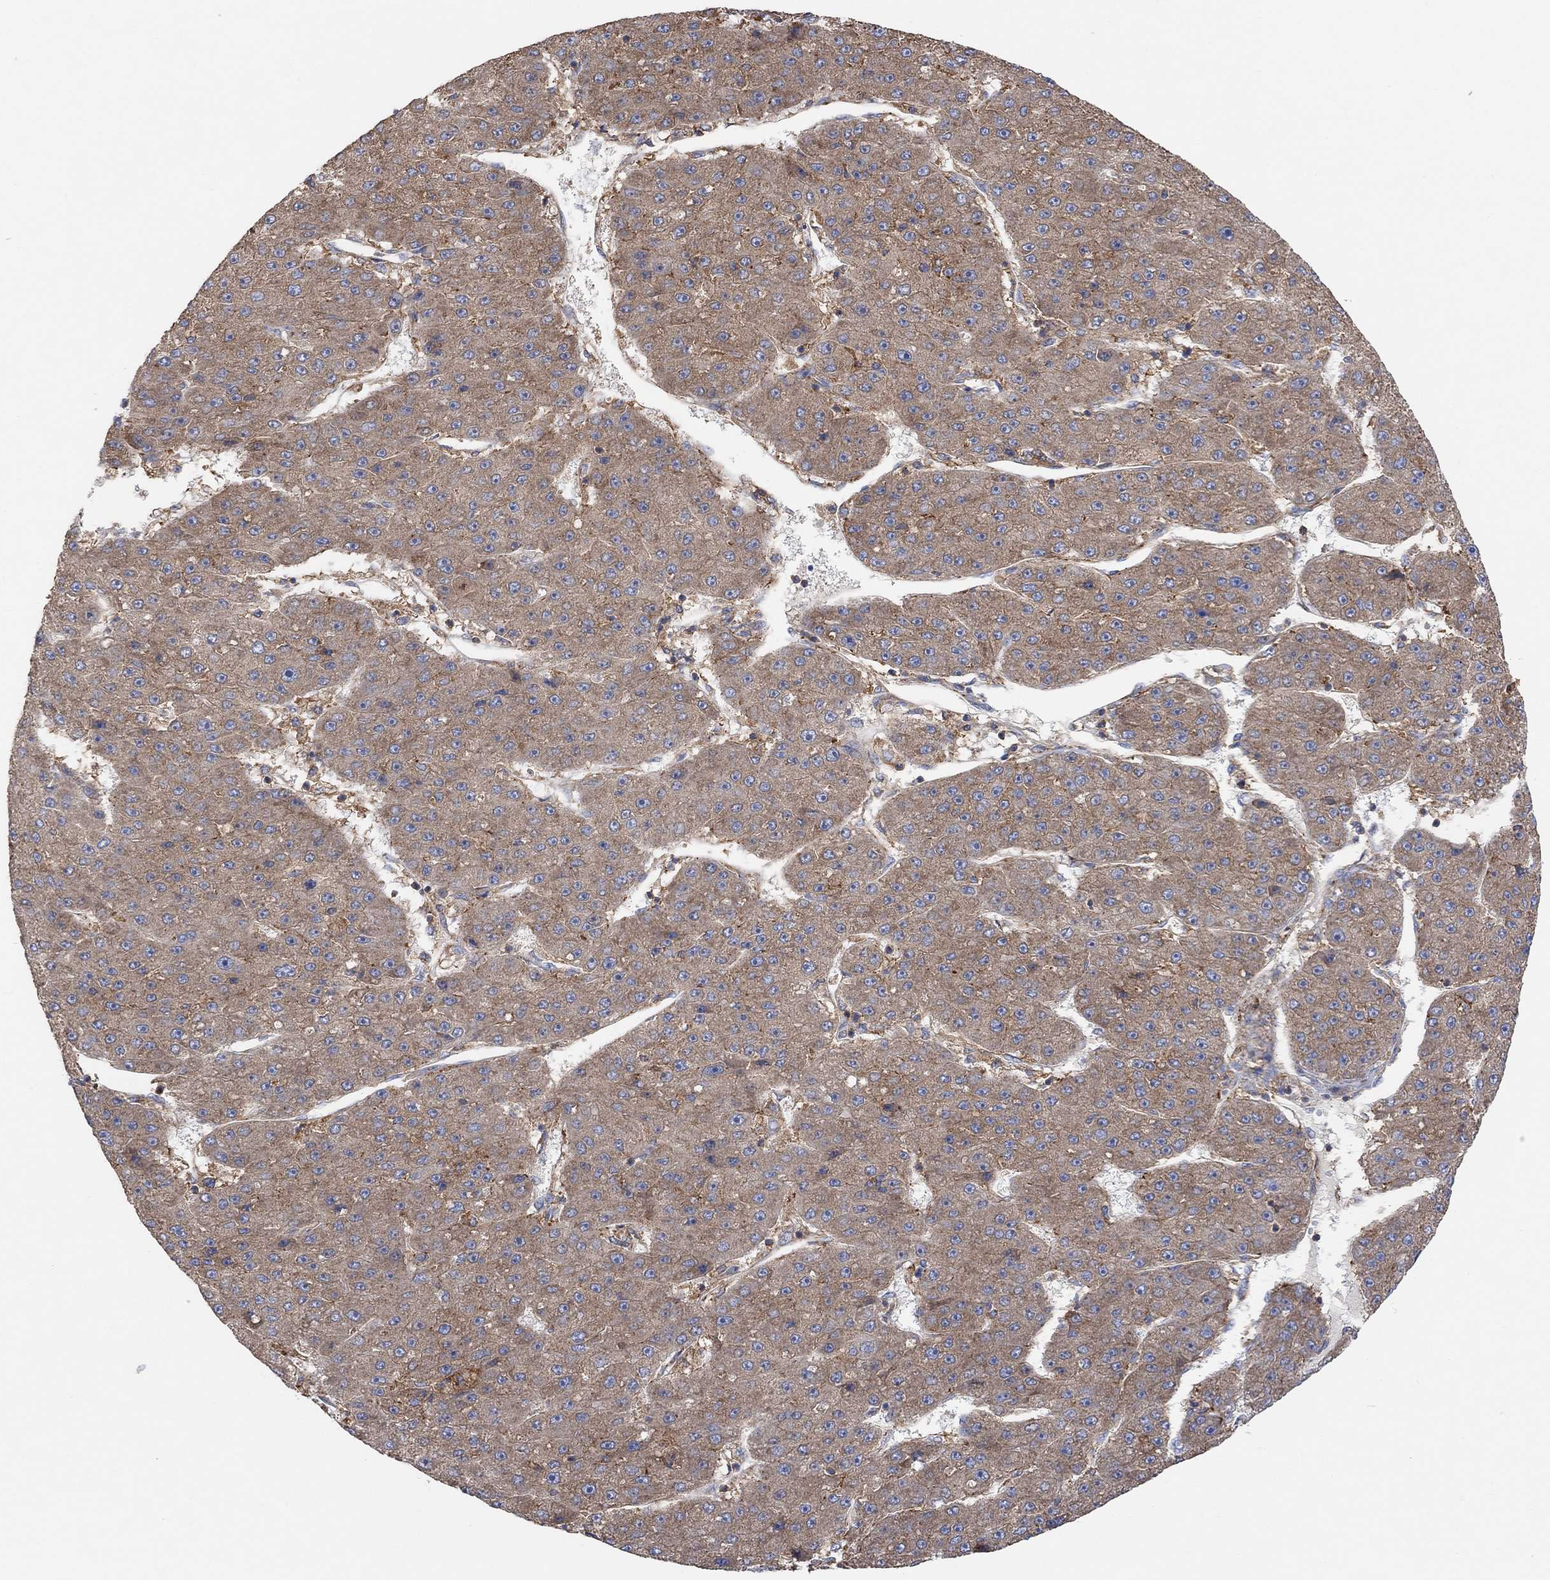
{"staining": {"intensity": "moderate", "quantity": ">75%", "location": "cytoplasmic/membranous"}, "tissue": "liver cancer", "cell_type": "Tumor cells", "image_type": "cancer", "snomed": [{"axis": "morphology", "description": "Carcinoma, Hepatocellular, NOS"}, {"axis": "topography", "description": "Liver"}], "caption": "High-magnification brightfield microscopy of hepatocellular carcinoma (liver) stained with DAB (brown) and counterstained with hematoxylin (blue). tumor cells exhibit moderate cytoplasmic/membranous positivity is identified in approximately>75% of cells. (DAB (3,3'-diaminobenzidine) = brown stain, brightfield microscopy at high magnification).", "gene": "BLOC1S3", "patient": {"sex": "male", "age": 67}}